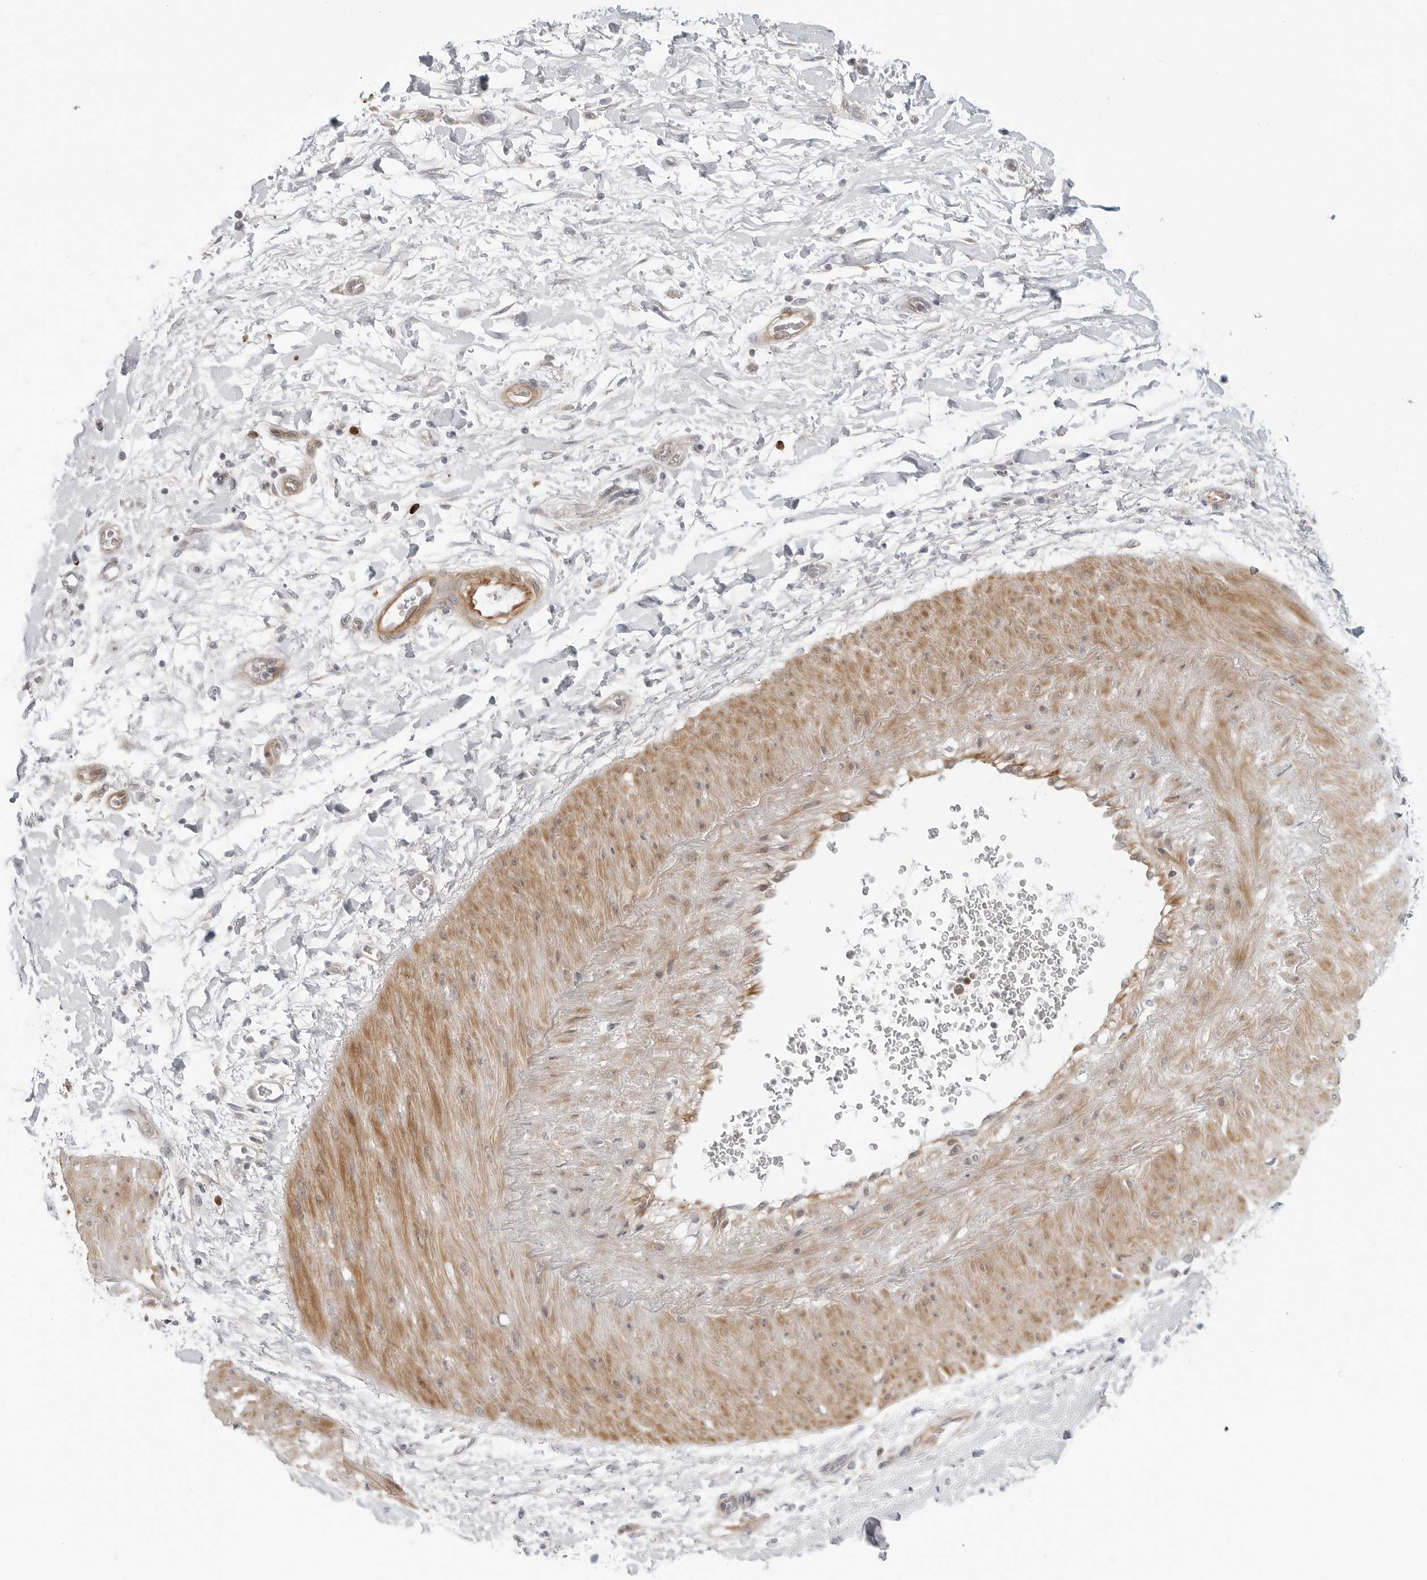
{"staining": {"intensity": "negative", "quantity": "none", "location": "none"}, "tissue": "adipose tissue", "cell_type": "Adipocytes", "image_type": "normal", "snomed": [{"axis": "morphology", "description": "Normal tissue, NOS"}, {"axis": "morphology", "description": "Adenocarcinoma, NOS"}, {"axis": "topography", "description": "Pancreas"}, {"axis": "topography", "description": "Peripheral nerve tissue"}], "caption": "The IHC histopathology image has no significant expression in adipocytes of adipose tissue. (Brightfield microscopy of DAB IHC at high magnification).", "gene": "STXBP3", "patient": {"sex": "male", "age": 59}}